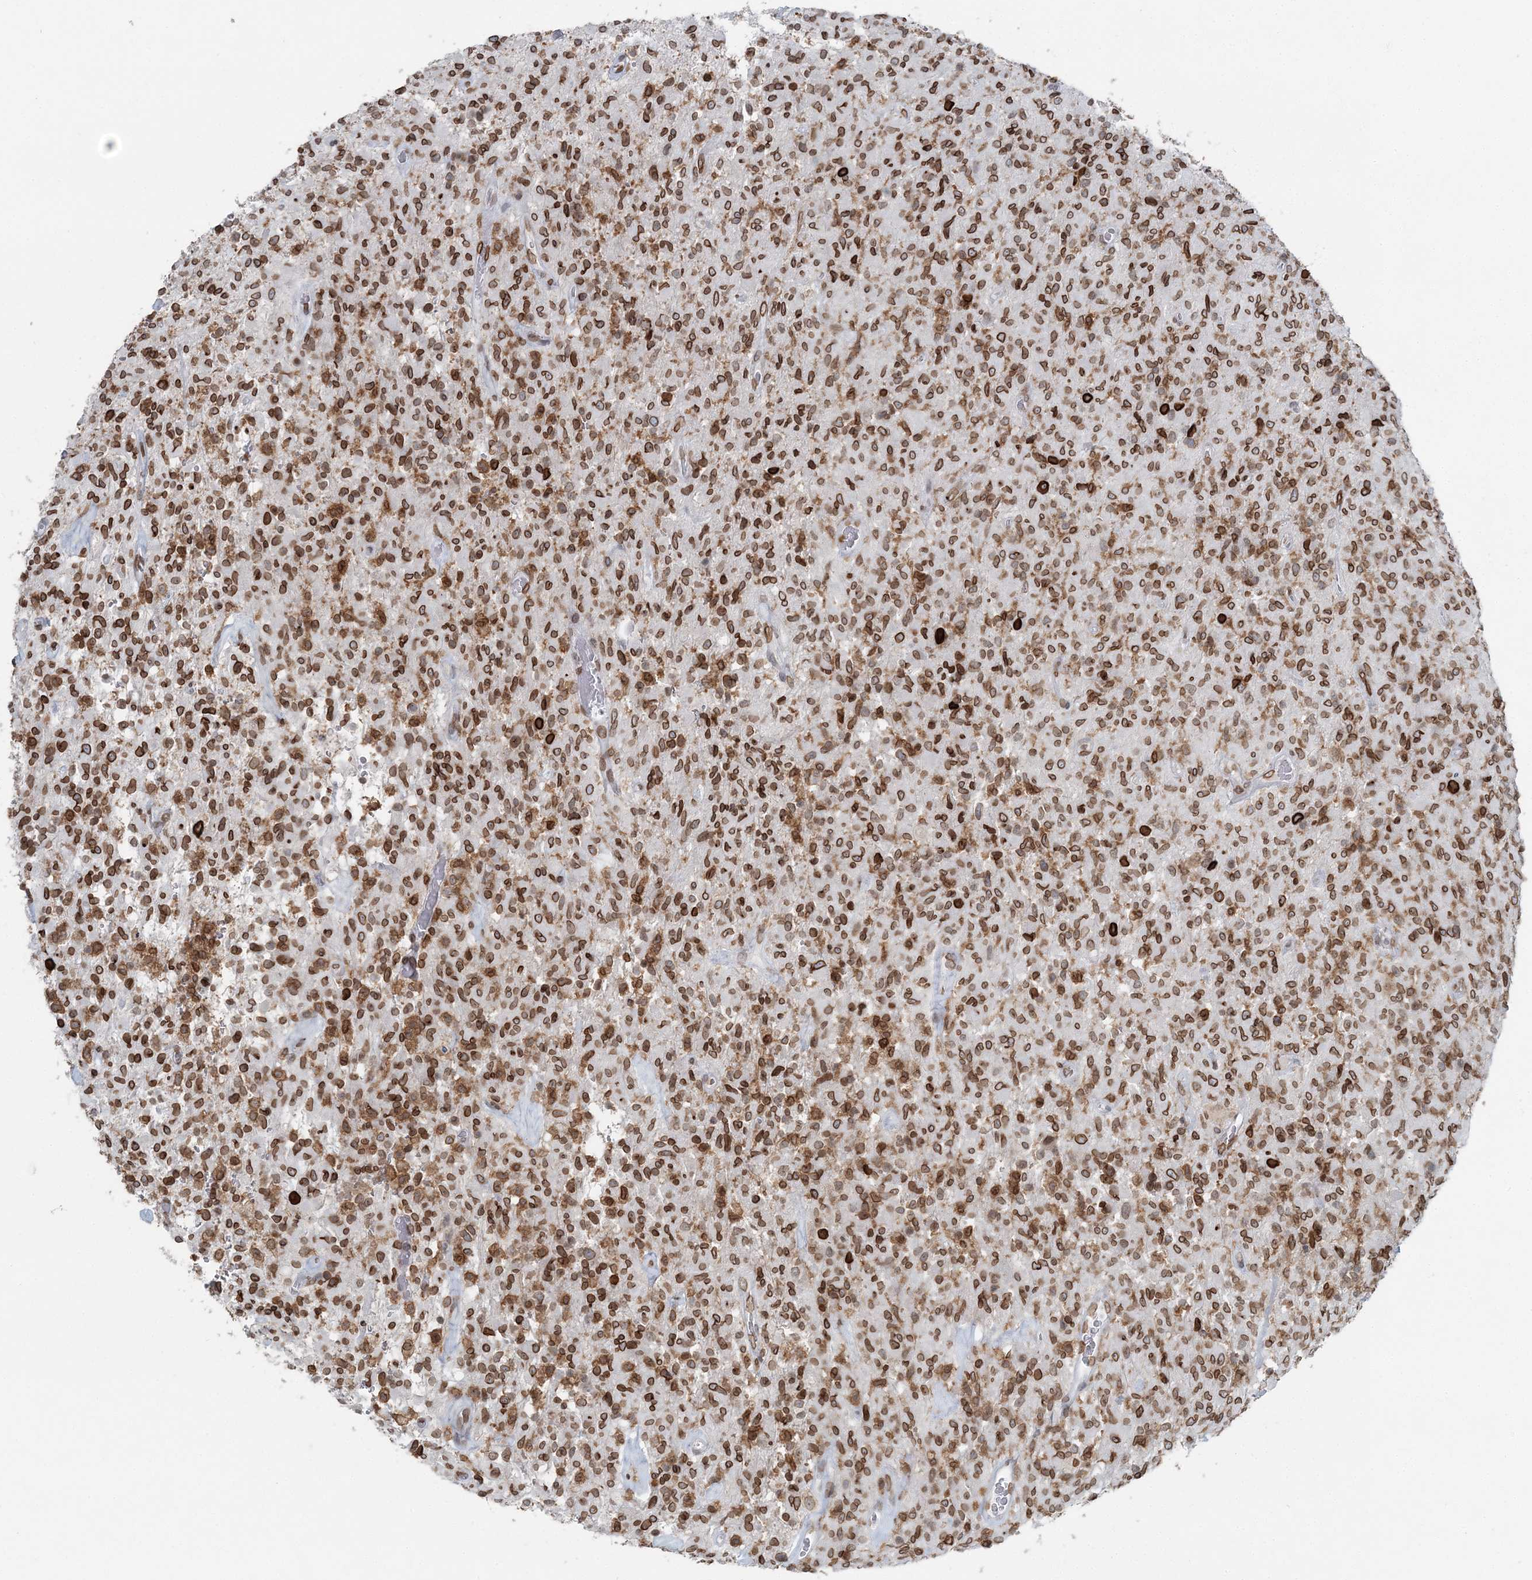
{"staining": {"intensity": "moderate", "quantity": ">75%", "location": "cytoplasmic/membranous,nuclear"}, "tissue": "glioma", "cell_type": "Tumor cells", "image_type": "cancer", "snomed": [{"axis": "morphology", "description": "Glioma, malignant, High grade"}, {"axis": "topography", "description": "Brain"}], "caption": "Glioma stained with a protein marker reveals moderate staining in tumor cells.", "gene": "GJD4", "patient": {"sex": "female", "age": 57}}